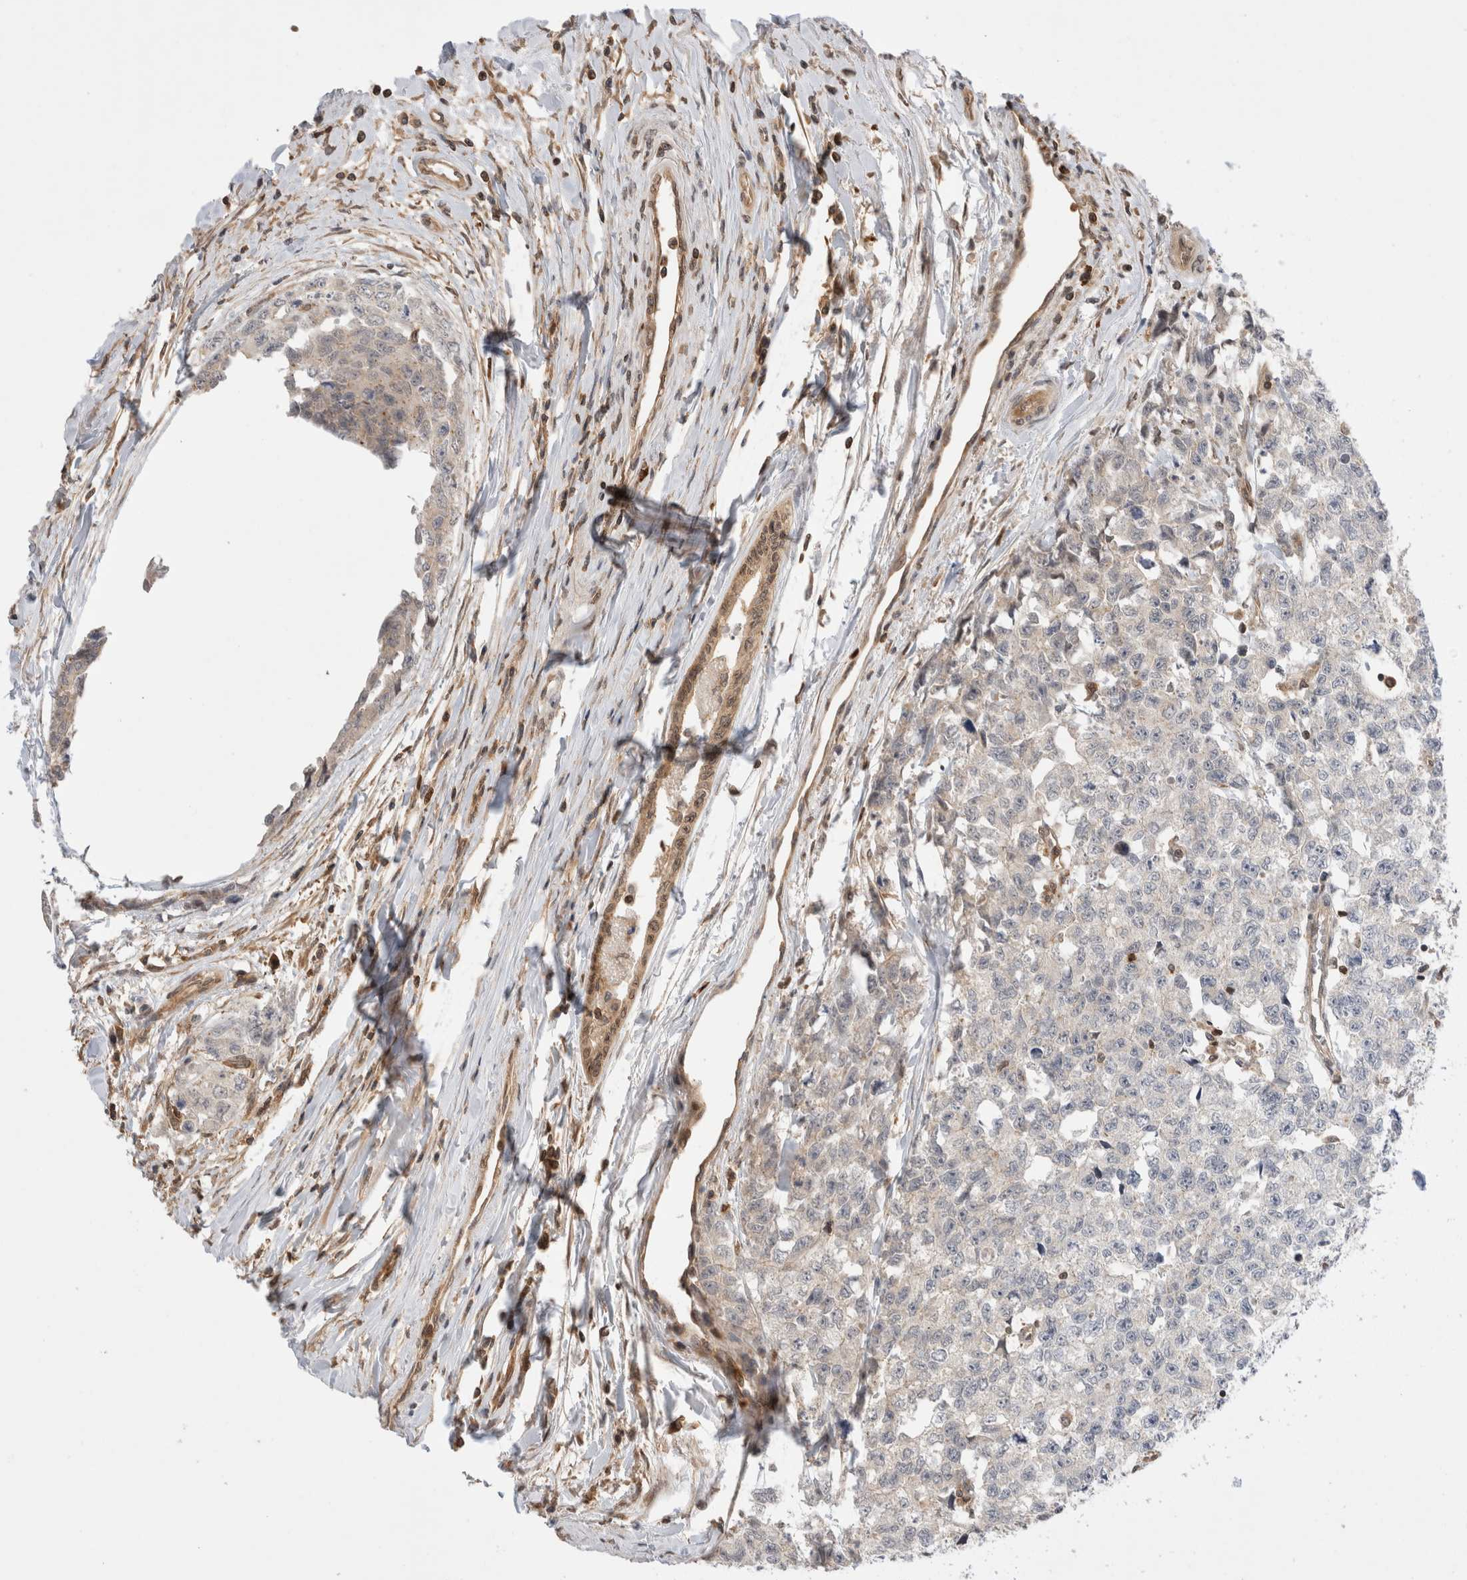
{"staining": {"intensity": "negative", "quantity": "none", "location": "none"}, "tissue": "testis cancer", "cell_type": "Tumor cells", "image_type": "cancer", "snomed": [{"axis": "morphology", "description": "Carcinoma, Embryonal, NOS"}, {"axis": "topography", "description": "Testis"}], "caption": "Protein analysis of testis cancer (embryonal carcinoma) demonstrates no significant staining in tumor cells.", "gene": "NFKB1", "patient": {"sex": "male", "age": 28}}